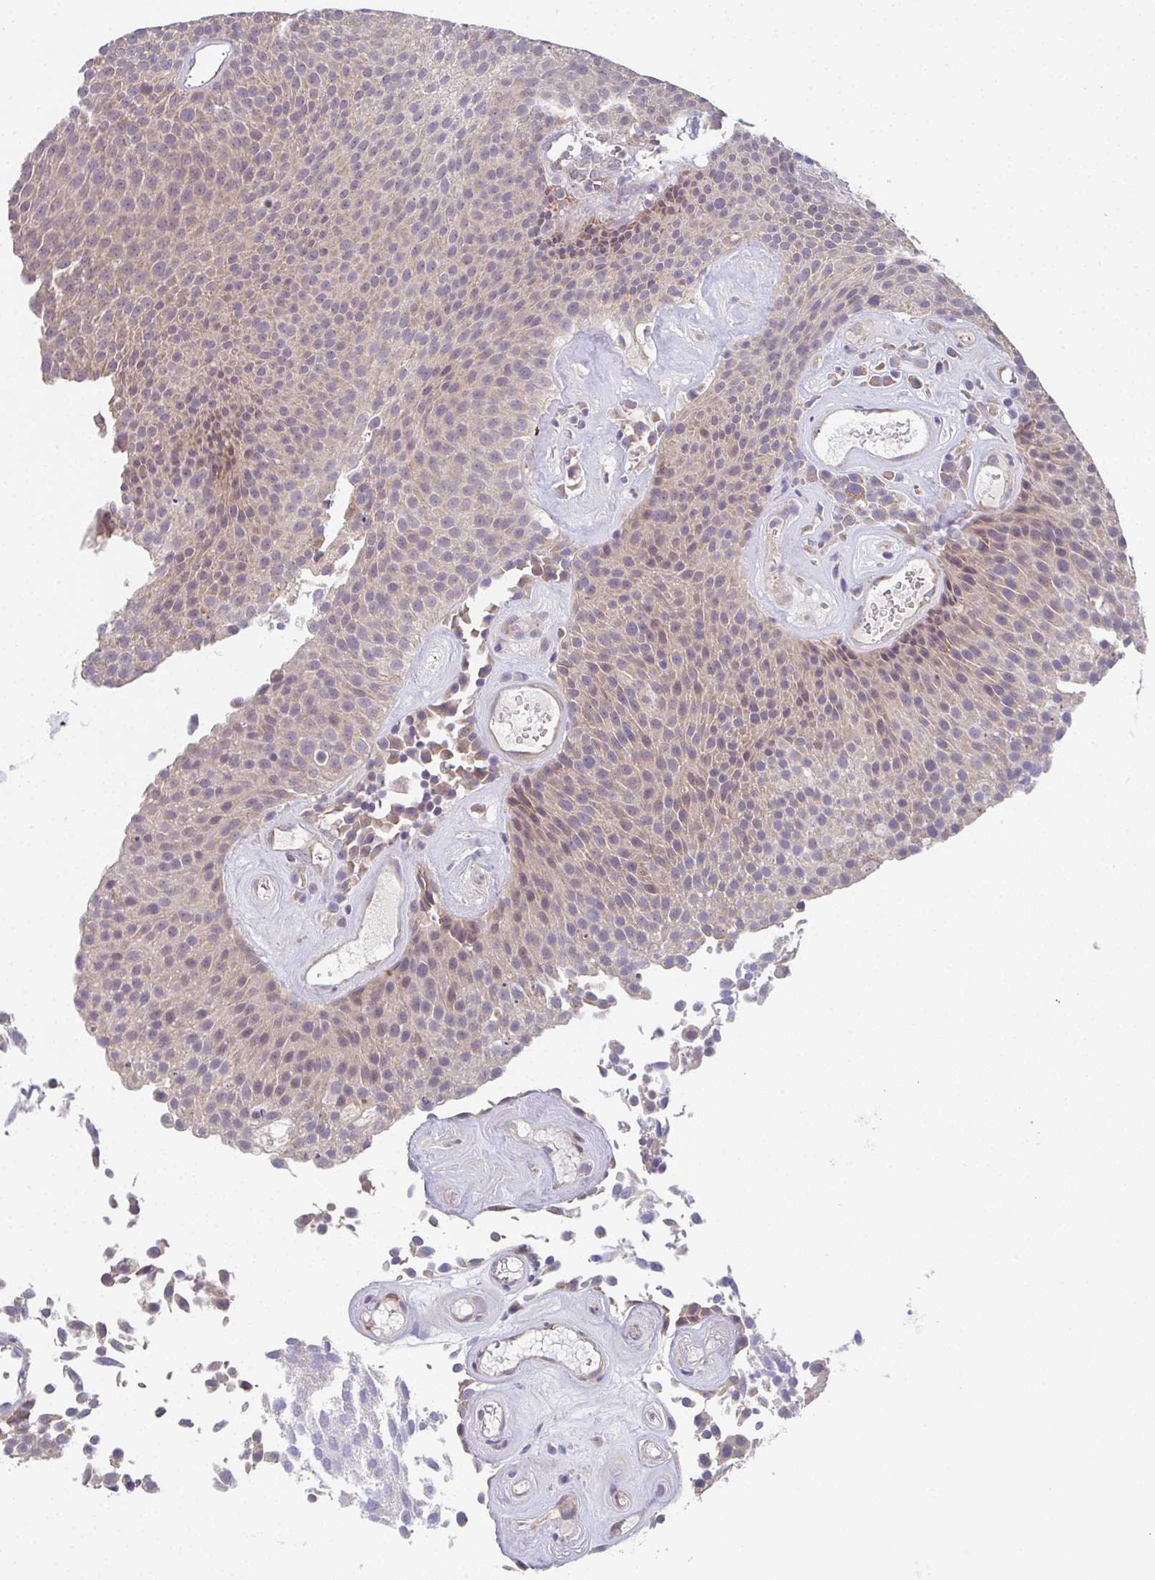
{"staining": {"intensity": "weak", "quantity": "<25%", "location": "cytoplasmic/membranous"}, "tissue": "urothelial cancer", "cell_type": "Tumor cells", "image_type": "cancer", "snomed": [{"axis": "morphology", "description": "Urothelial carcinoma, Low grade"}, {"axis": "topography", "description": "Urinary bladder"}], "caption": "Photomicrograph shows no significant protein expression in tumor cells of low-grade urothelial carcinoma.", "gene": "TSPAN31", "patient": {"sex": "female", "age": 79}}